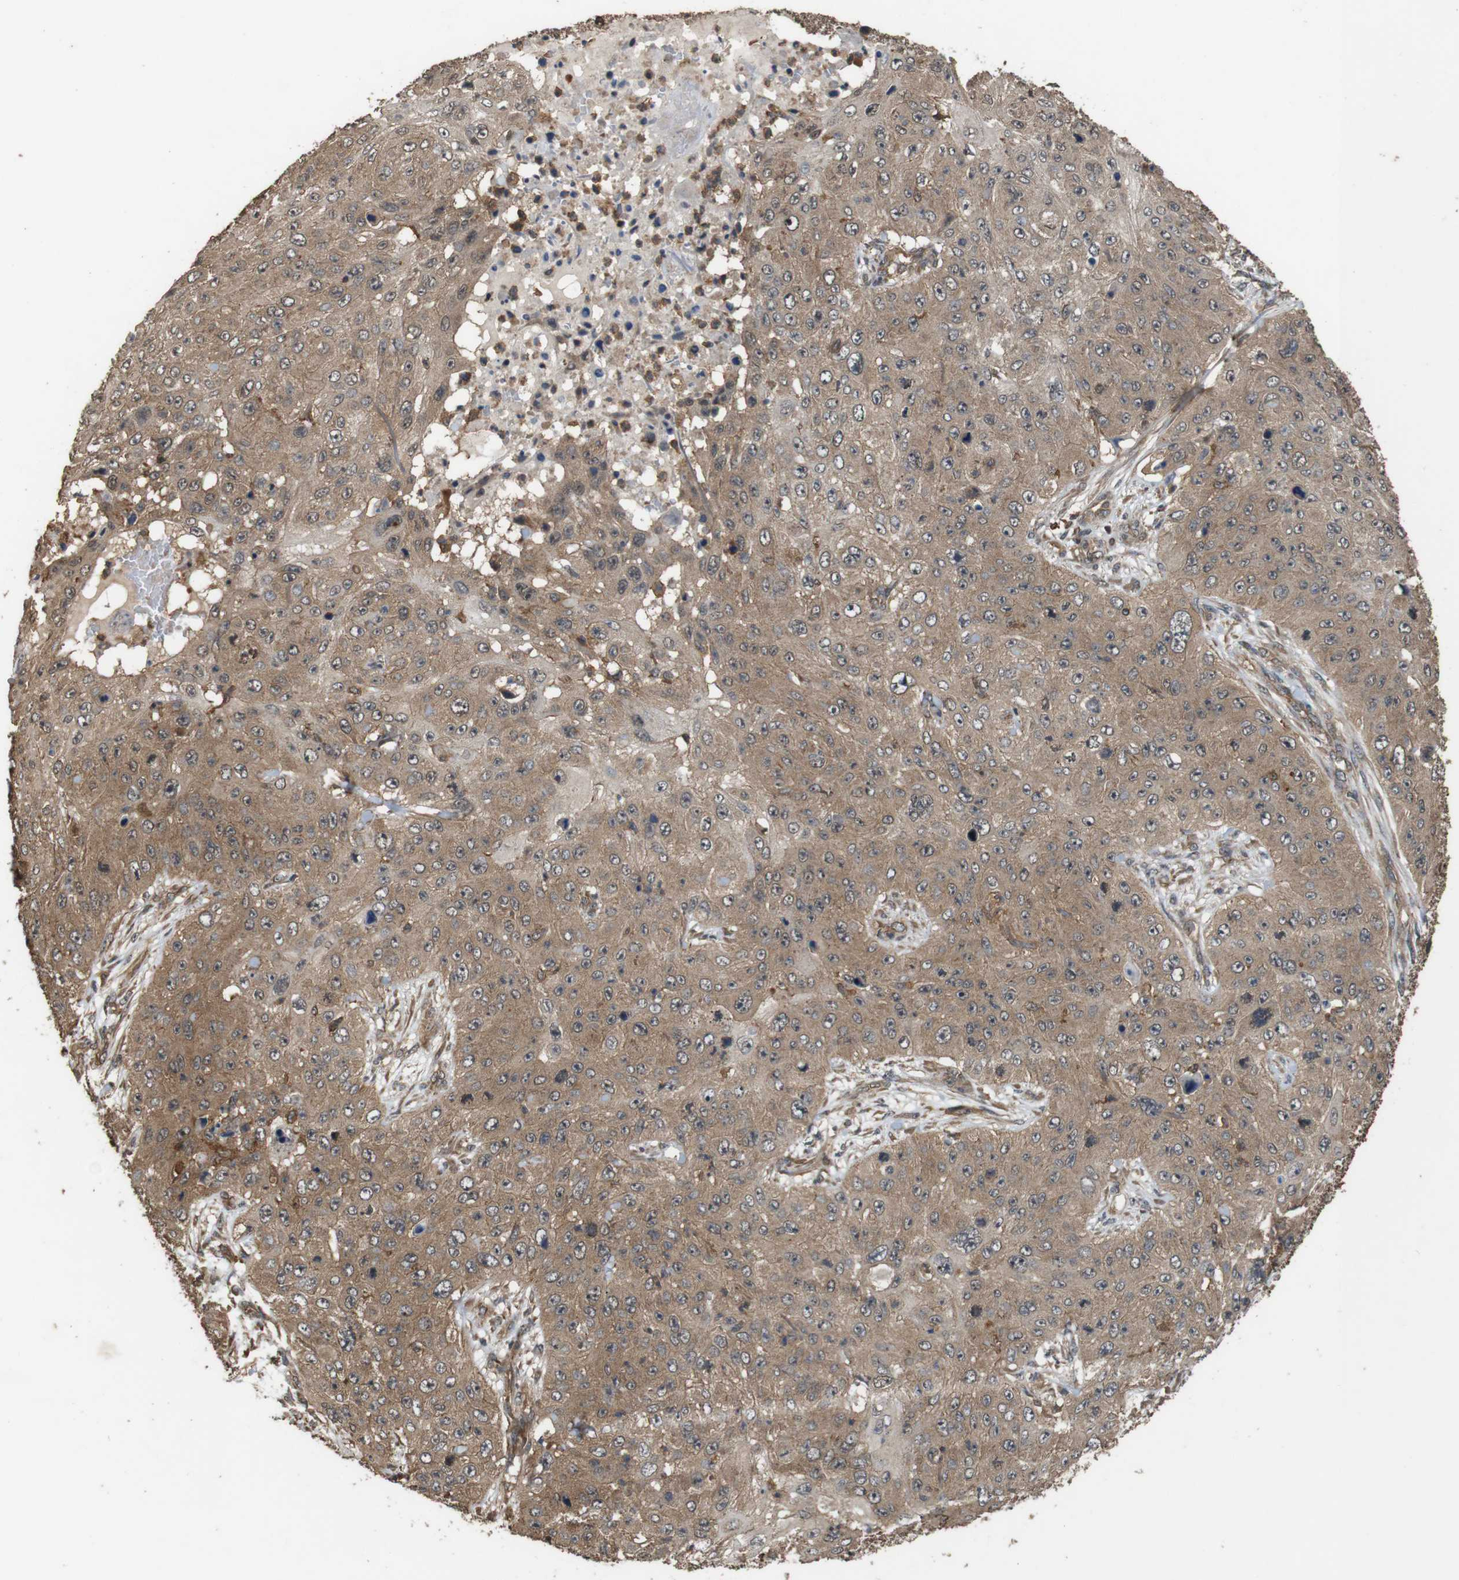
{"staining": {"intensity": "moderate", "quantity": ">75%", "location": "cytoplasmic/membranous"}, "tissue": "skin cancer", "cell_type": "Tumor cells", "image_type": "cancer", "snomed": [{"axis": "morphology", "description": "Squamous cell carcinoma, NOS"}, {"axis": "topography", "description": "Skin"}], "caption": "Immunohistochemical staining of human squamous cell carcinoma (skin) reveals medium levels of moderate cytoplasmic/membranous protein staining in approximately >75% of tumor cells. (DAB (3,3'-diaminobenzidine) IHC, brown staining for protein, blue staining for nuclei).", "gene": "BAG4", "patient": {"sex": "female", "age": 80}}